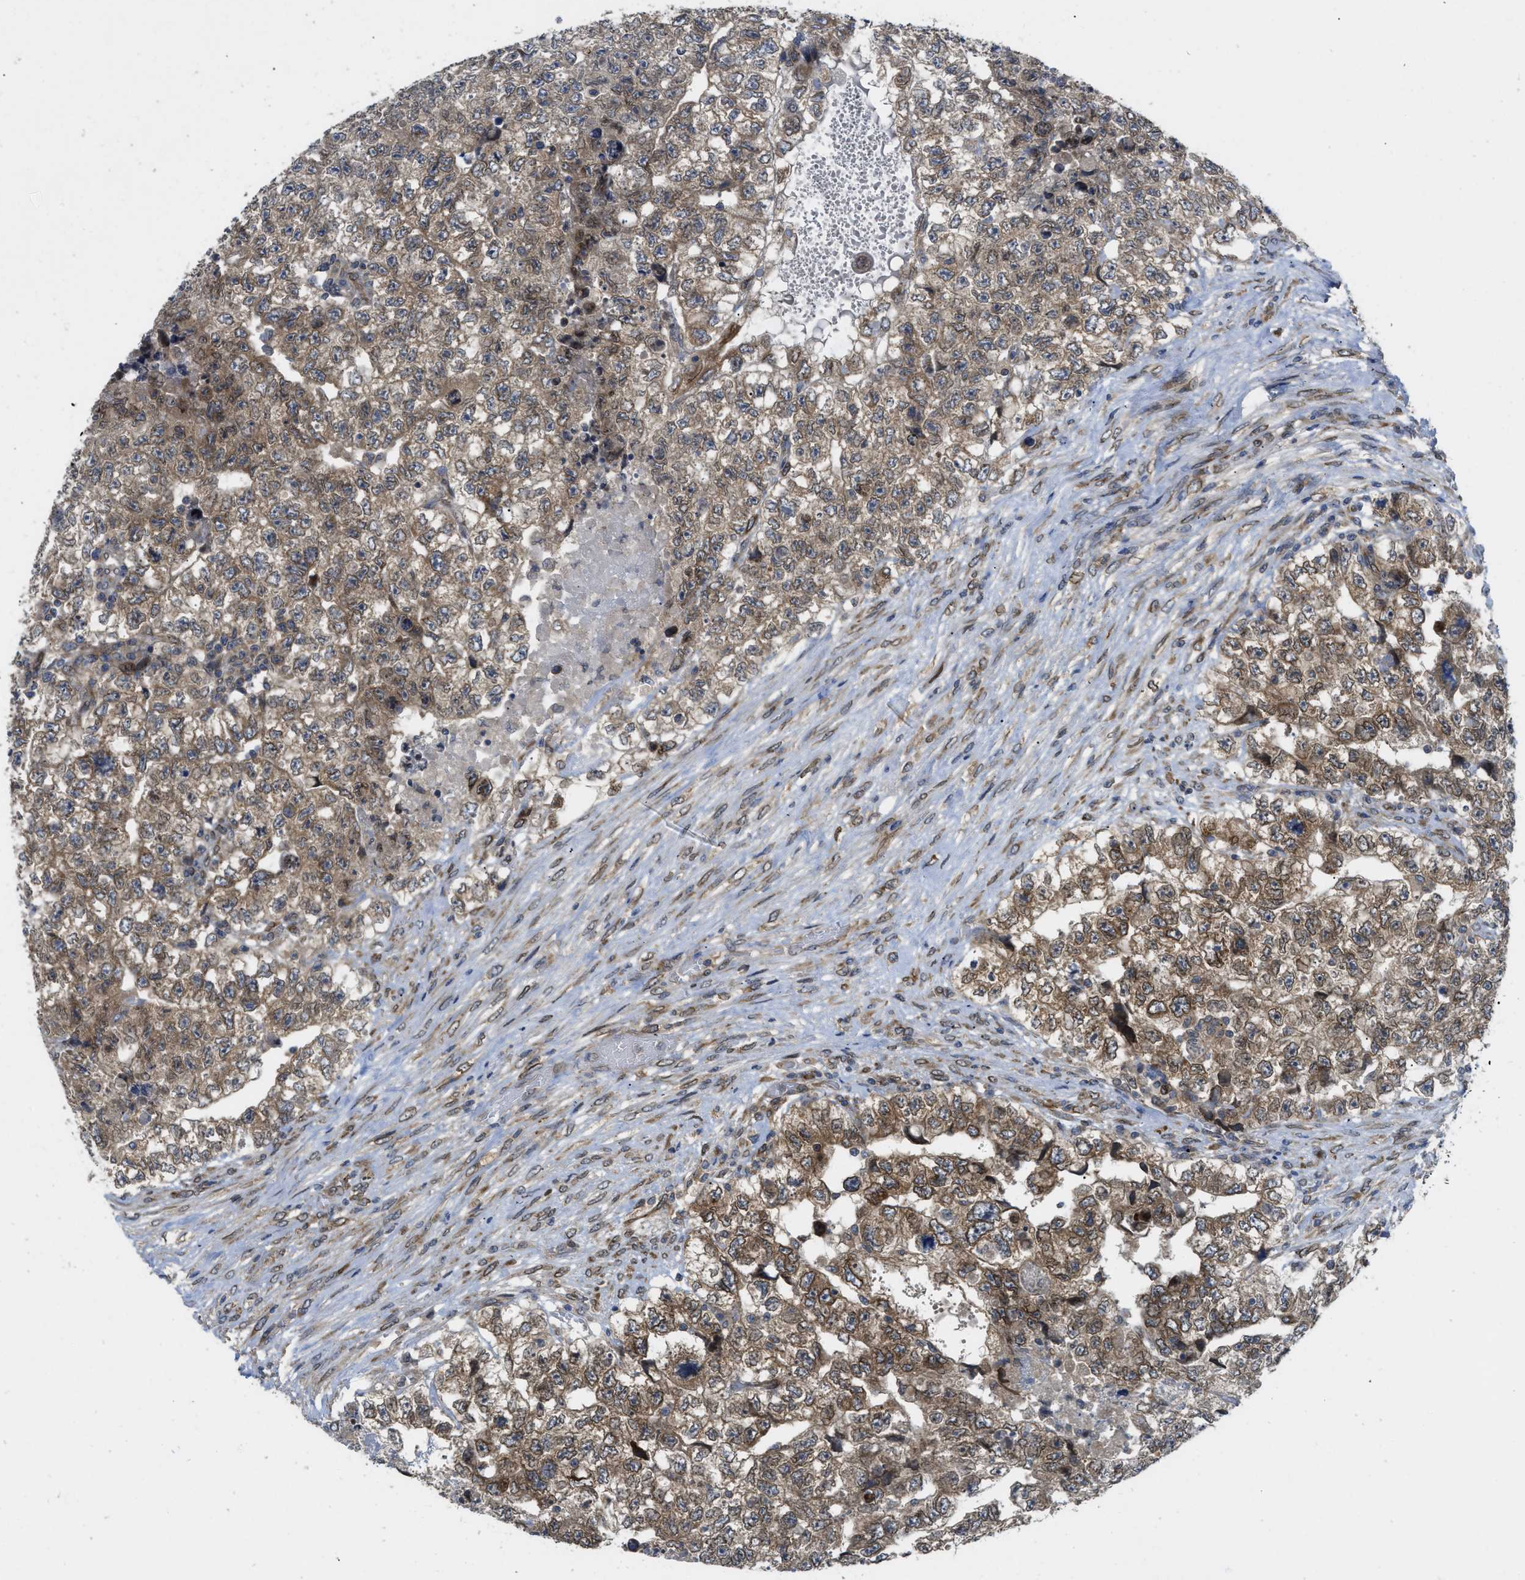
{"staining": {"intensity": "moderate", "quantity": ">75%", "location": "cytoplasmic/membranous"}, "tissue": "testis cancer", "cell_type": "Tumor cells", "image_type": "cancer", "snomed": [{"axis": "morphology", "description": "Carcinoma, Embryonal, NOS"}, {"axis": "topography", "description": "Testis"}], "caption": "Protein analysis of embryonal carcinoma (testis) tissue exhibits moderate cytoplasmic/membranous expression in approximately >75% of tumor cells.", "gene": "EIF2AK3", "patient": {"sex": "male", "age": 36}}